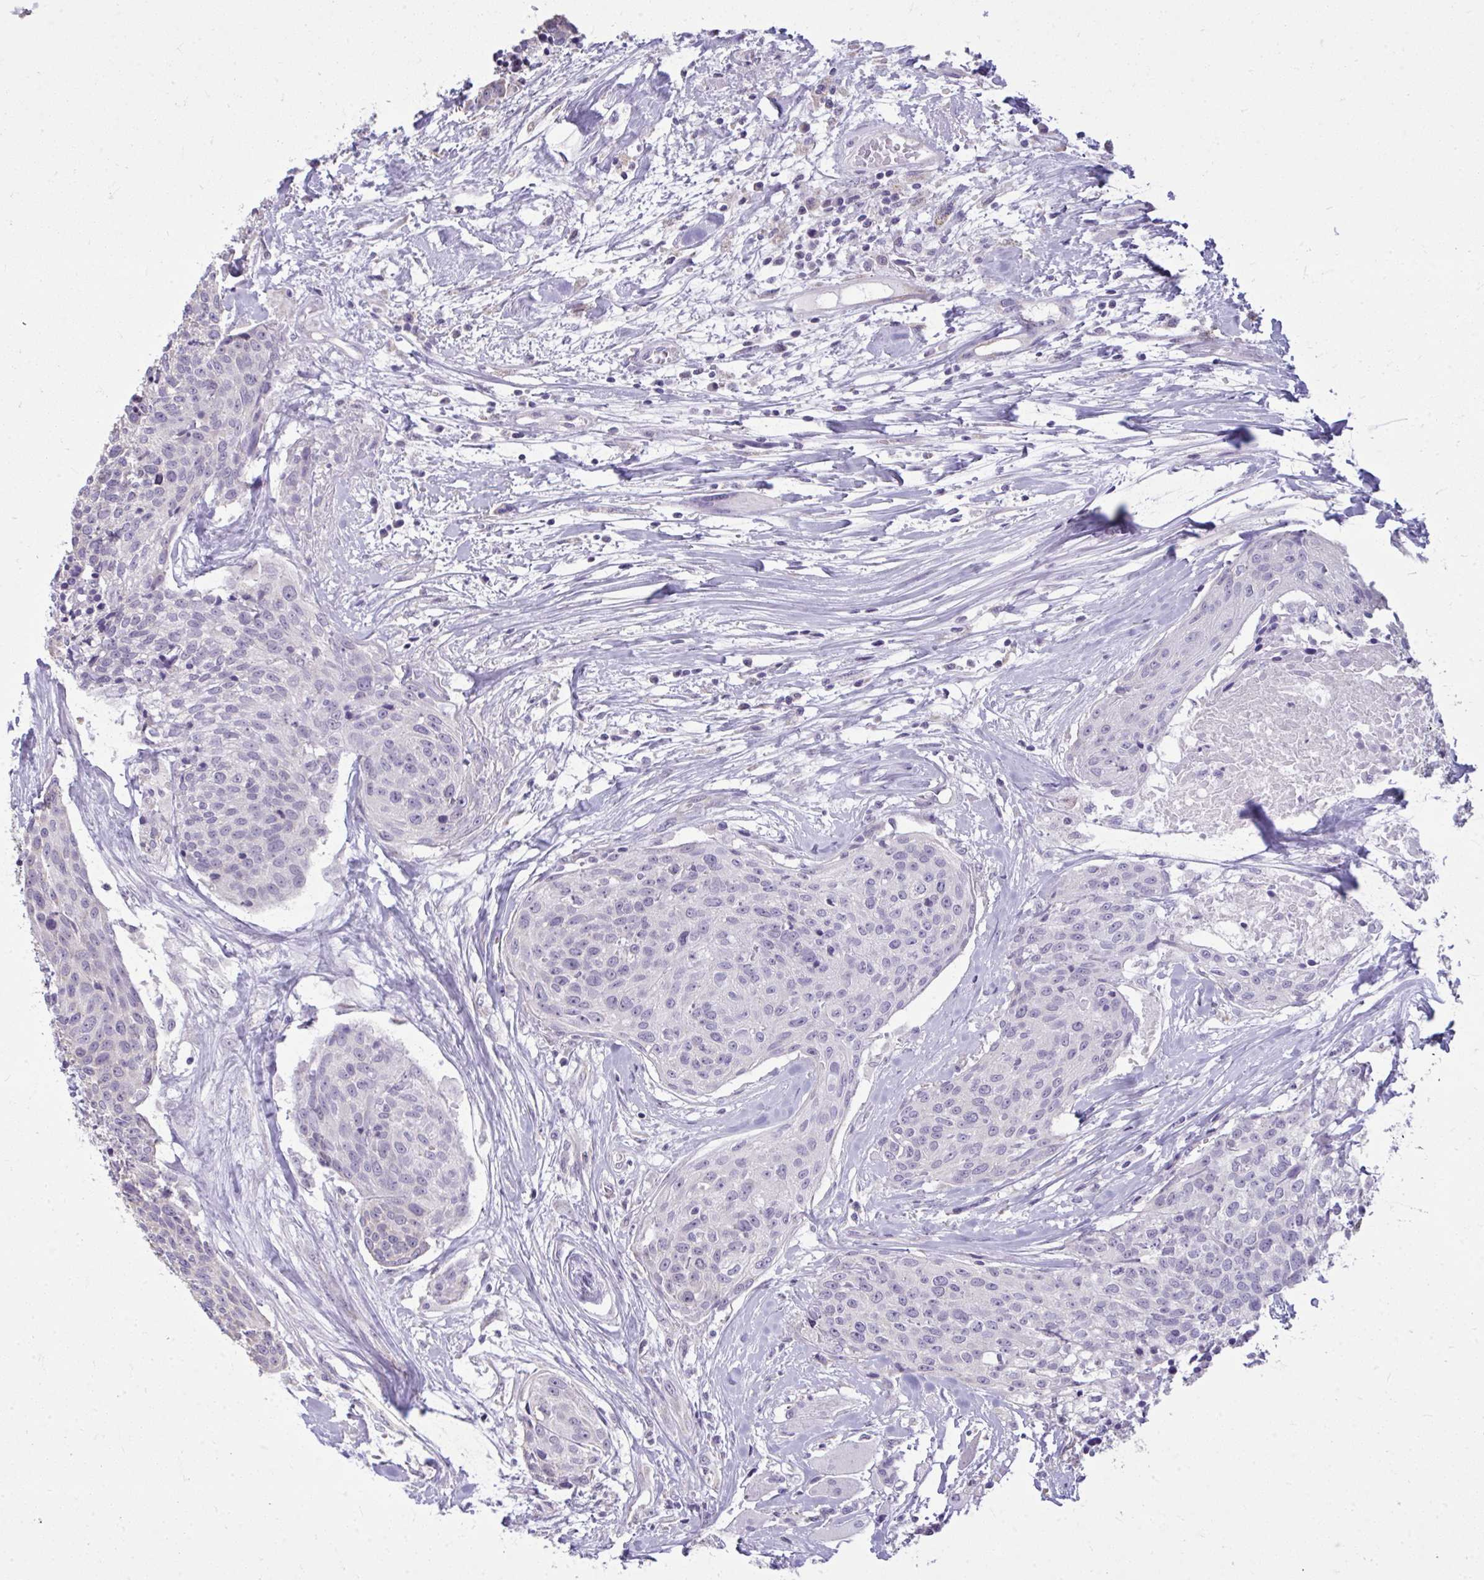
{"staining": {"intensity": "negative", "quantity": "none", "location": "none"}, "tissue": "head and neck cancer", "cell_type": "Tumor cells", "image_type": "cancer", "snomed": [{"axis": "morphology", "description": "Squamous cell carcinoma, NOS"}, {"axis": "topography", "description": "Oral tissue"}, {"axis": "topography", "description": "Head-Neck"}], "caption": "Tumor cells are negative for protein expression in human head and neck cancer.", "gene": "NPPA", "patient": {"sex": "male", "age": 64}}